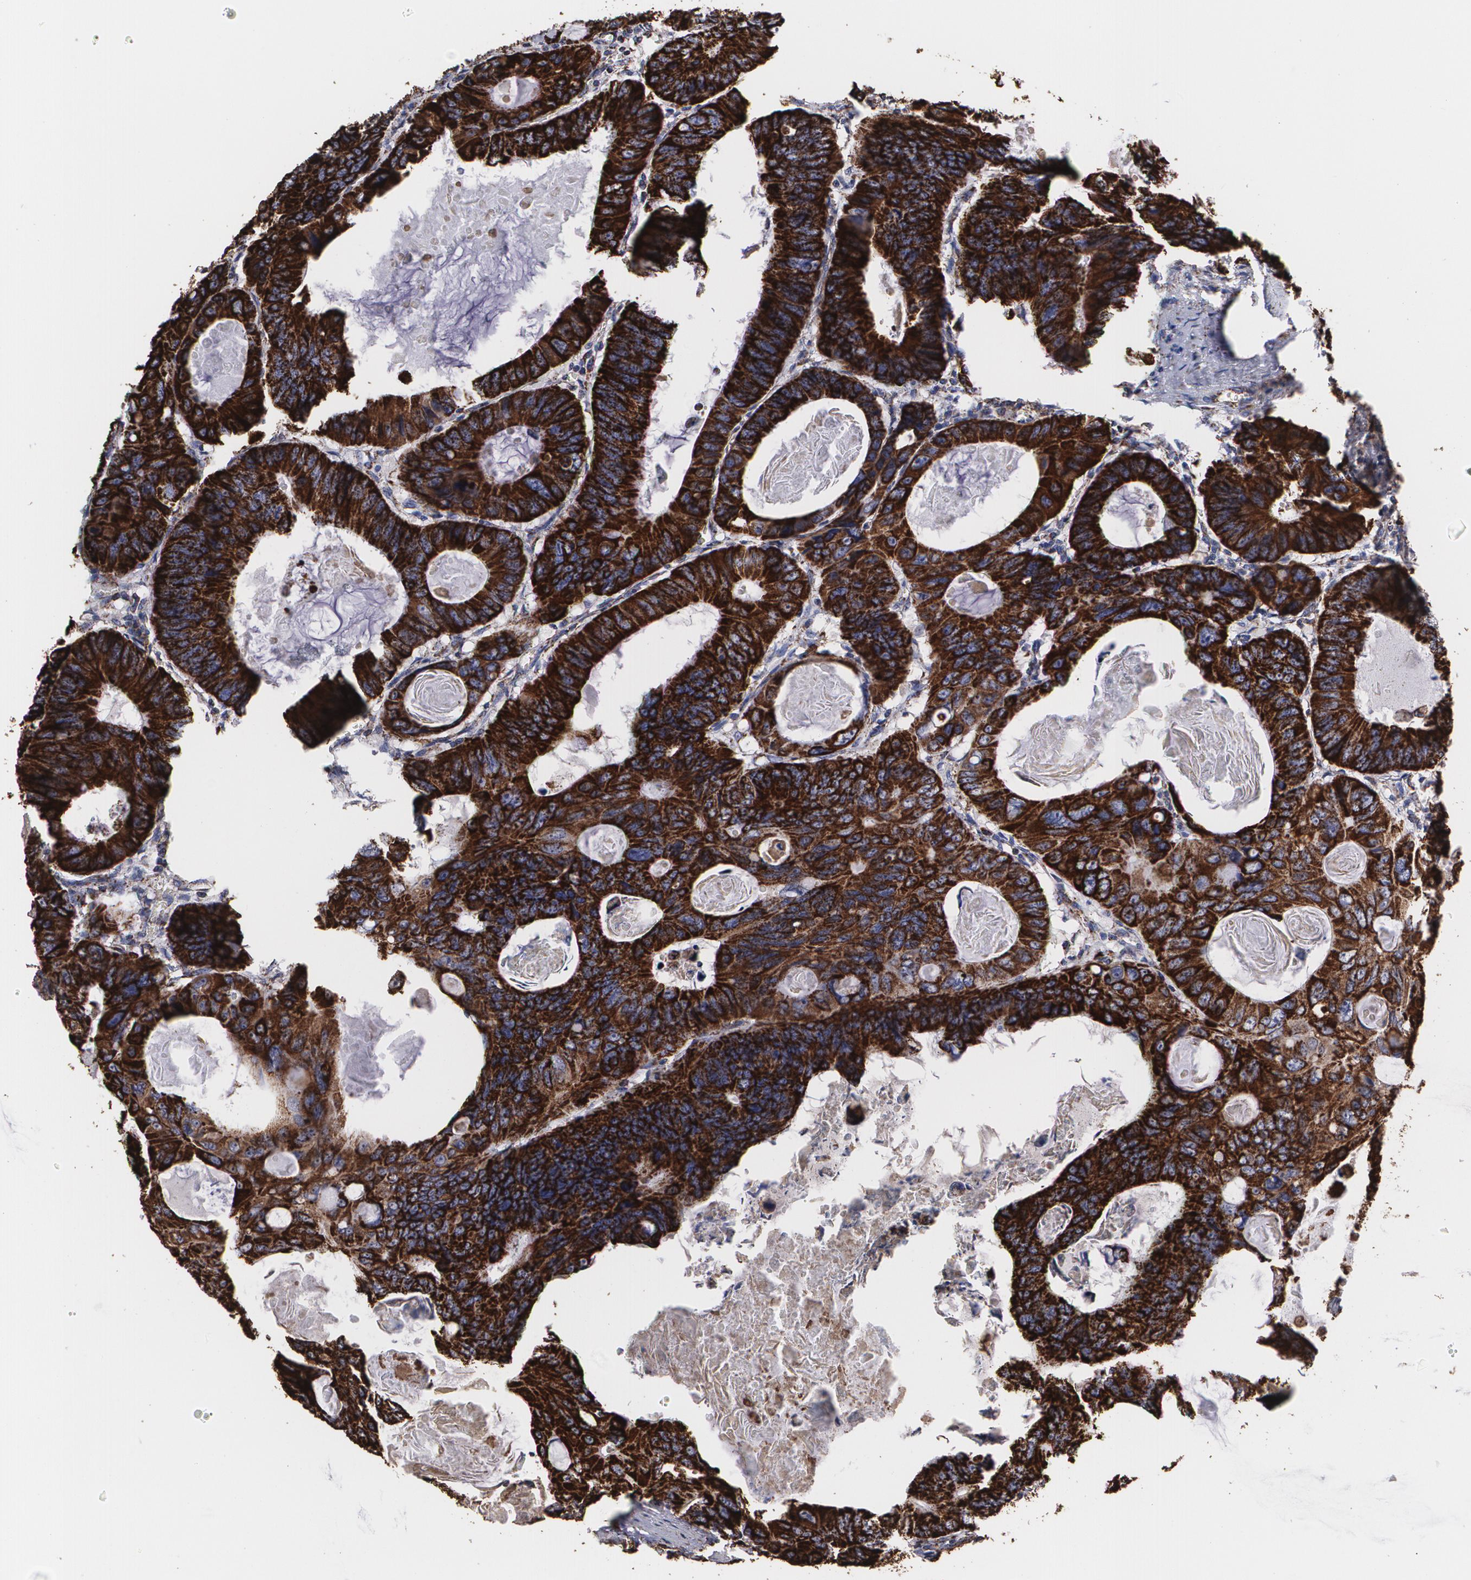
{"staining": {"intensity": "strong", "quantity": ">75%", "location": "cytoplasmic/membranous"}, "tissue": "colorectal cancer", "cell_type": "Tumor cells", "image_type": "cancer", "snomed": [{"axis": "morphology", "description": "Adenocarcinoma, NOS"}, {"axis": "topography", "description": "Colon"}], "caption": "The histopathology image exhibits staining of colorectal cancer (adenocarcinoma), revealing strong cytoplasmic/membranous protein staining (brown color) within tumor cells.", "gene": "HSPD1", "patient": {"sex": "female", "age": 55}}